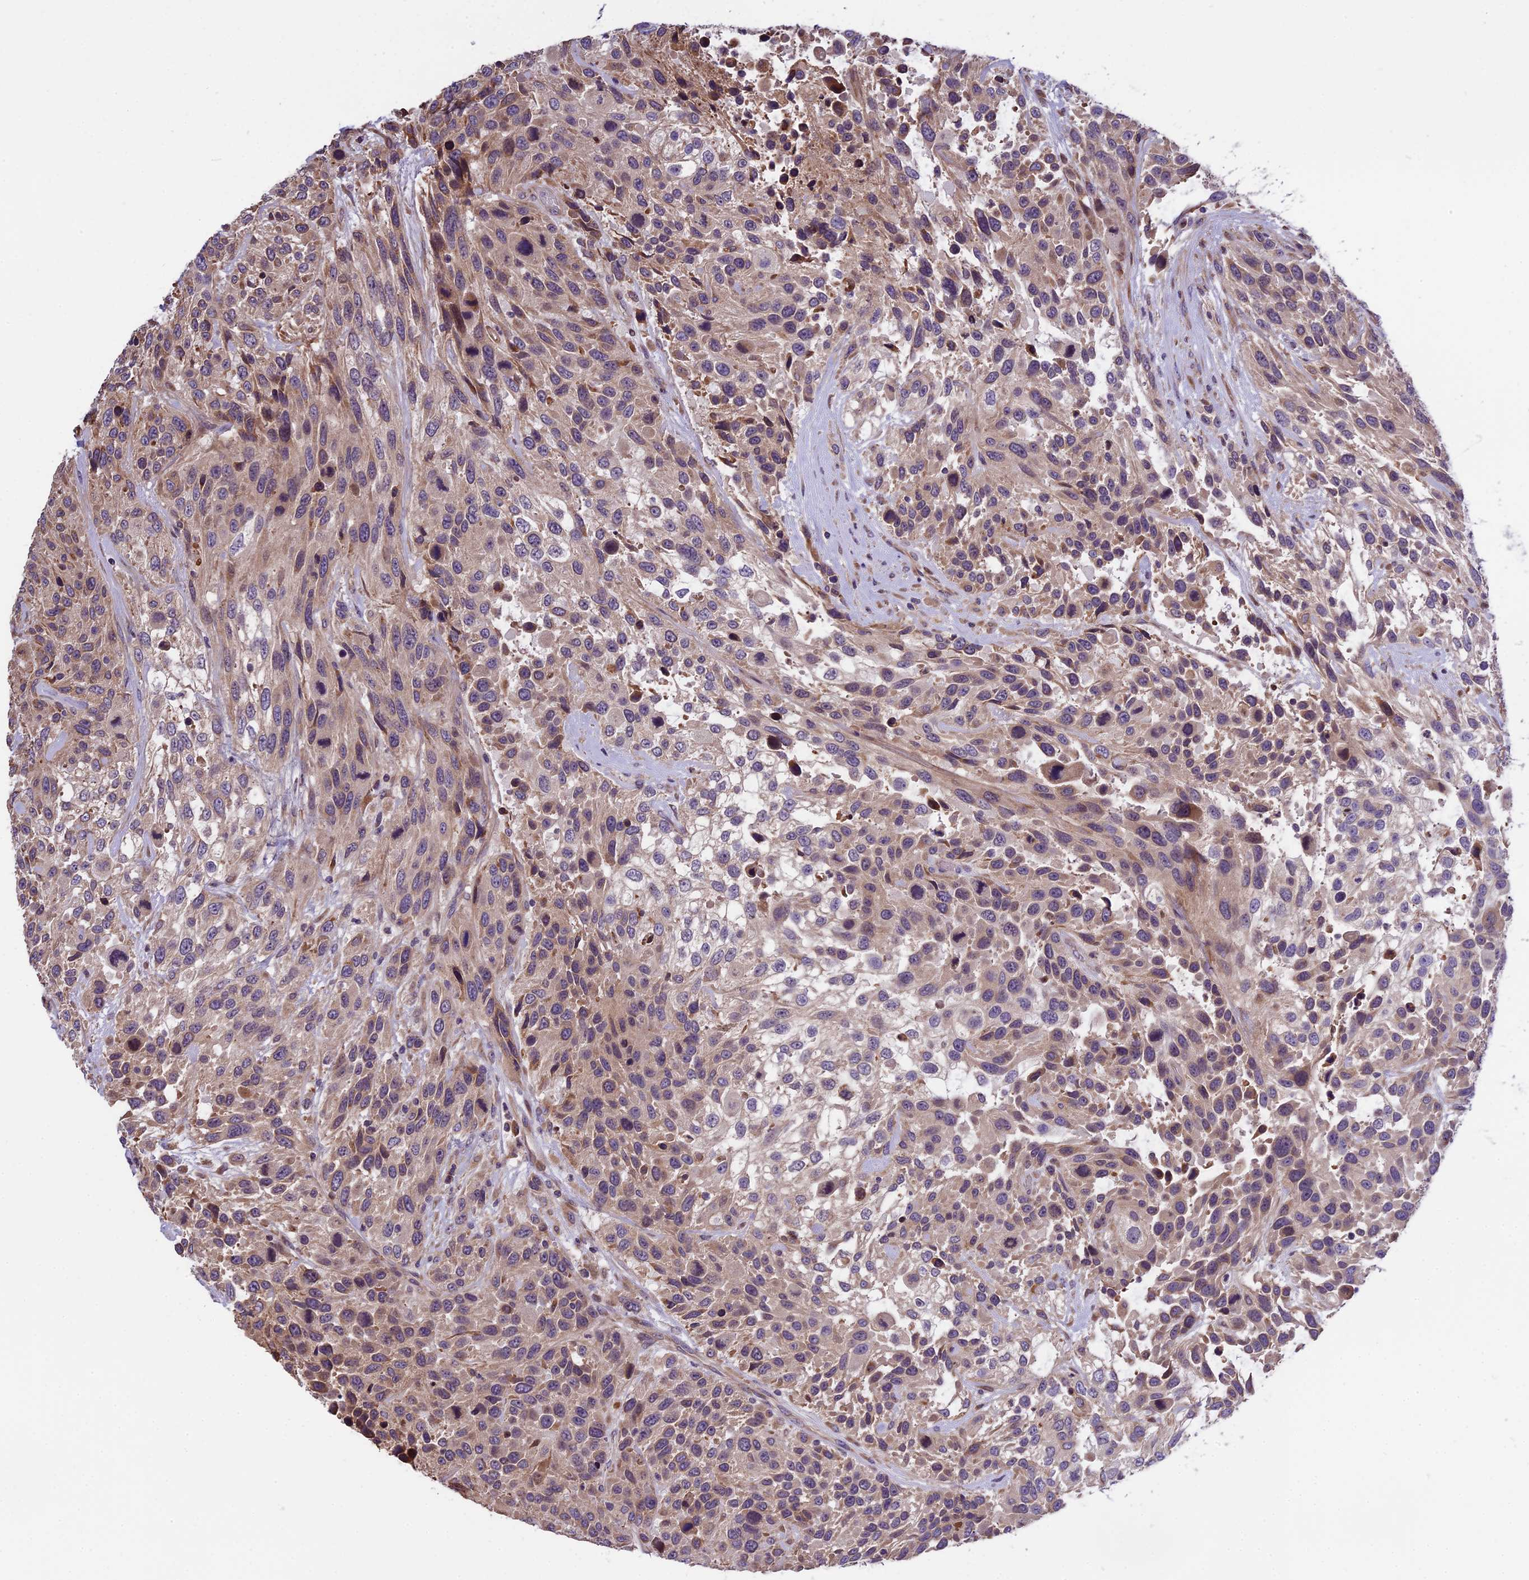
{"staining": {"intensity": "weak", "quantity": "25%-75%", "location": "cytoplasmic/membranous"}, "tissue": "urothelial cancer", "cell_type": "Tumor cells", "image_type": "cancer", "snomed": [{"axis": "morphology", "description": "Urothelial carcinoma, High grade"}, {"axis": "topography", "description": "Urinary bladder"}], "caption": "The photomicrograph shows a brown stain indicating the presence of a protein in the cytoplasmic/membranous of tumor cells in urothelial cancer. Immunohistochemistry (ihc) stains the protein in brown and the nuclei are stained blue.", "gene": "ABCC10", "patient": {"sex": "female", "age": 70}}